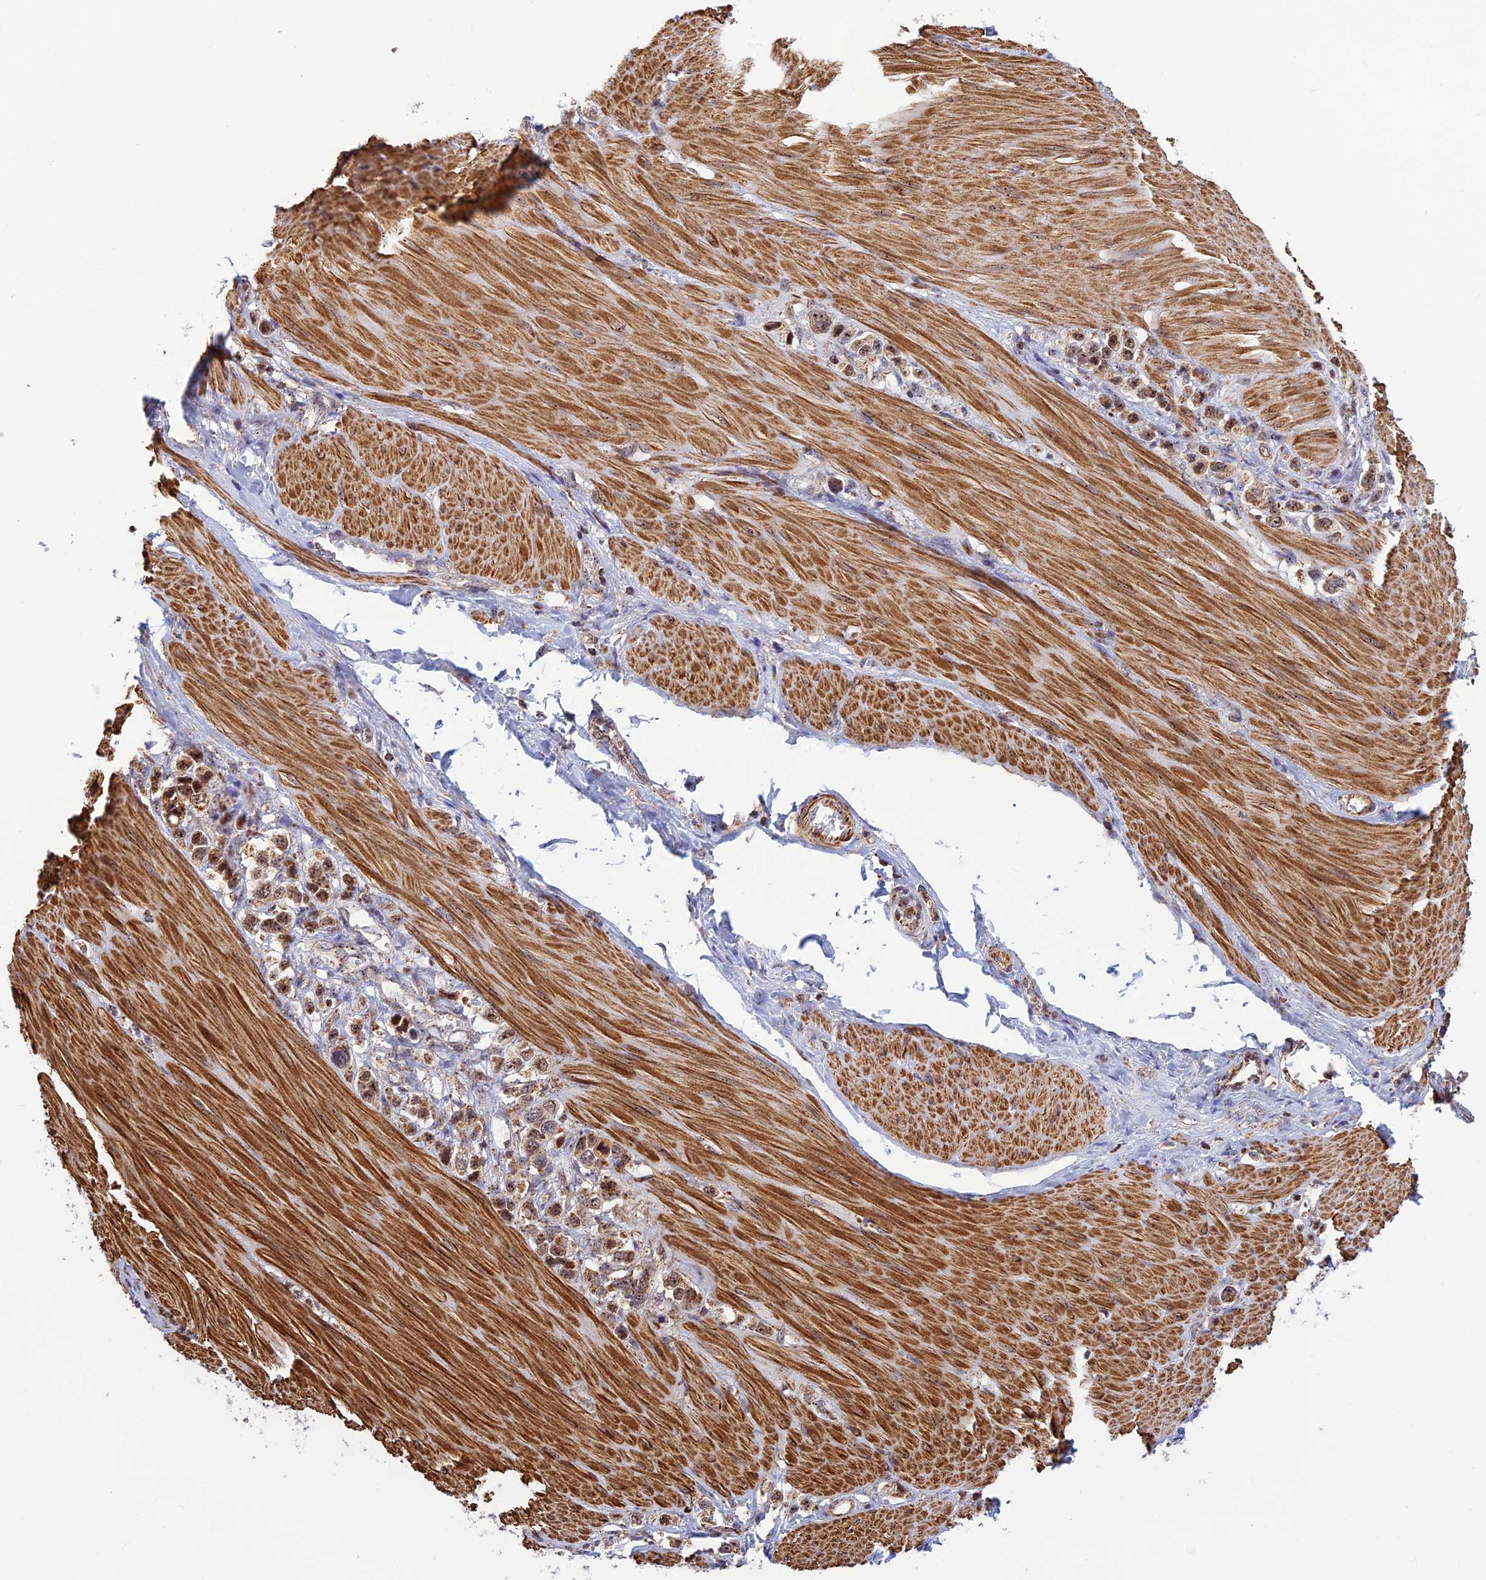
{"staining": {"intensity": "moderate", "quantity": ">75%", "location": "cytoplasmic/membranous,nuclear"}, "tissue": "stomach cancer", "cell_type": "Tumor cells", "image_type": "cancer", "snomed": [{"axis": "morphology", "description": "Adenocarcinoma, NOS"}, {"axis": "topography", "description": "Stomach"}], "caption": "Immunohistochemistry histopathology image of stomach cancer stained for a protein (brown), which shows medium levels of moderate cytoplasmic/membranous and nuclear staining in approximately >75% of tumor cells.", "gene": "POLR1G", "patient": {"sex": "female", "age": 65}}